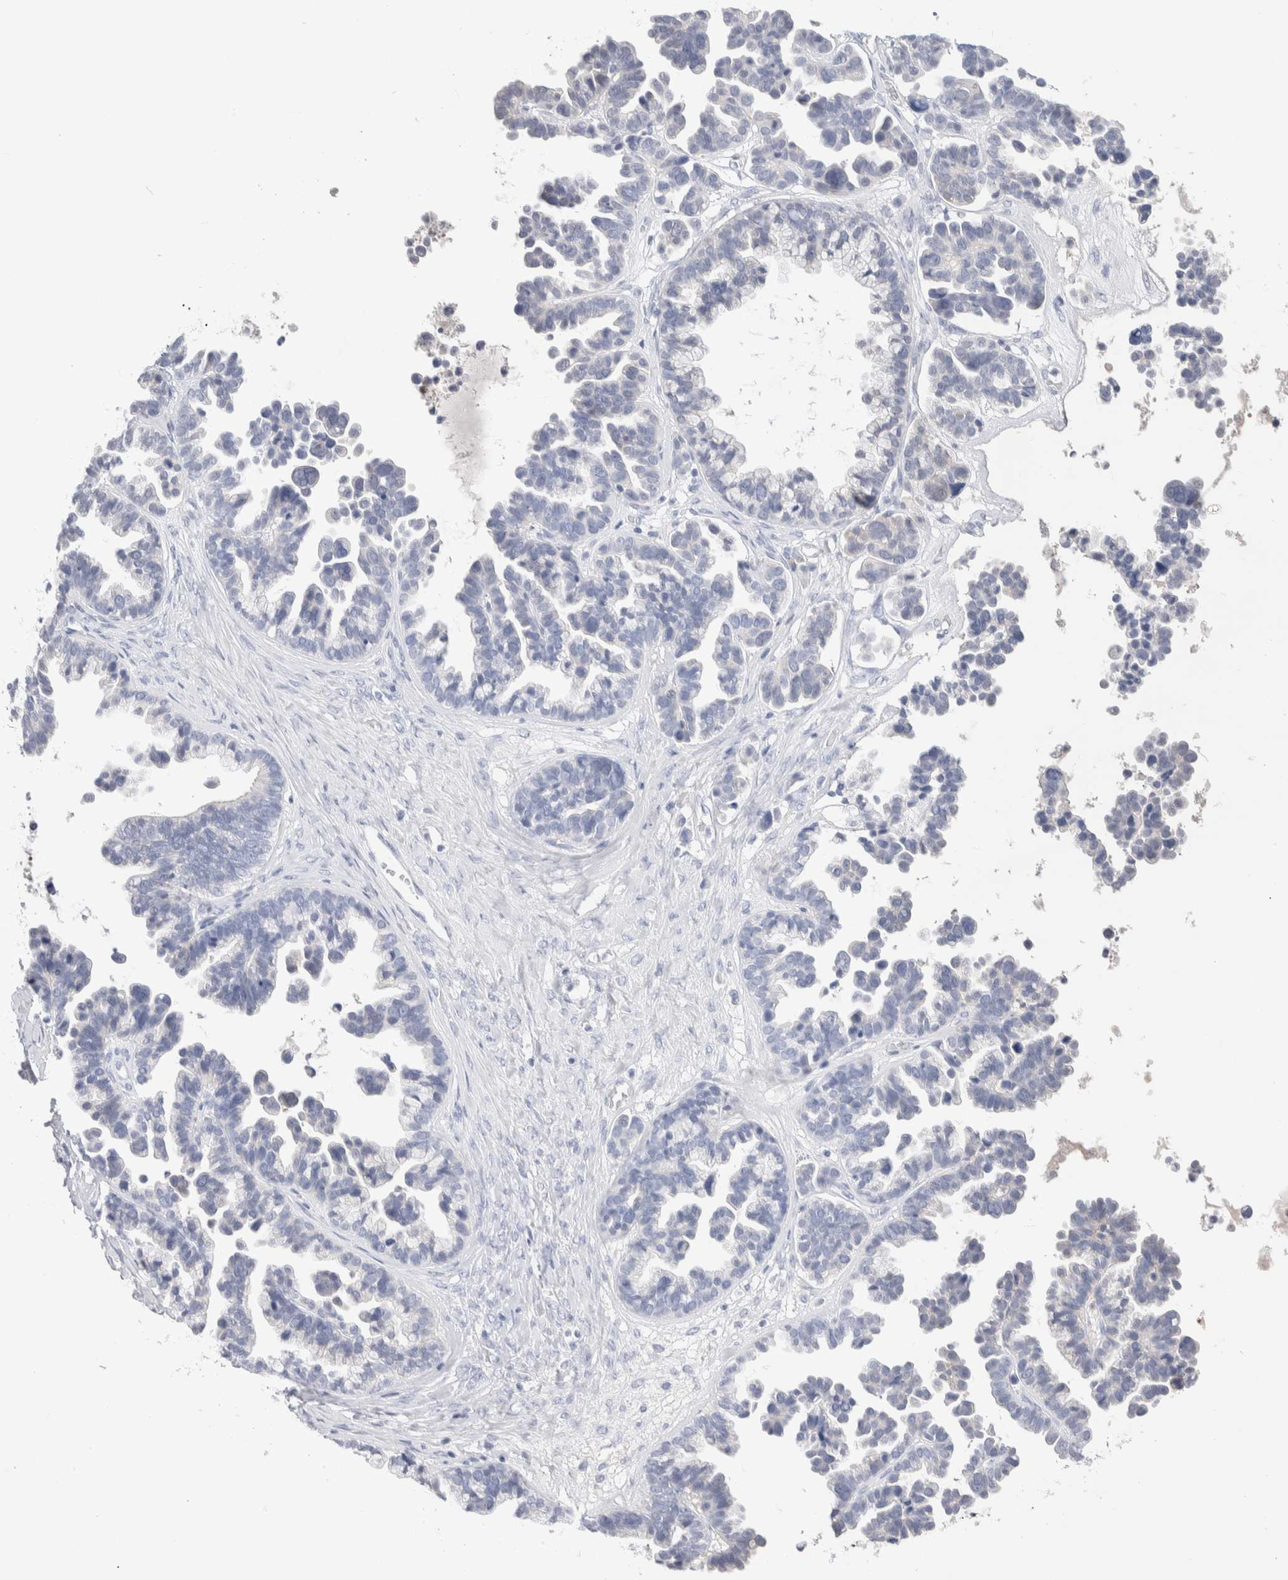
{"staining": {"intensity": "negative", "quantity": "none", "location": "none"}, "tissue": "ovarian cancer", "cell_type": "Tumor cells", "image_type": "cancer", "snomed": [{"axis": "morphology", "description": "Cystadenocarcinoma, serous, NOS"}, {"axis": "topography", "description": "Ovary"}], "caption": "Histopathology image shows no significant protein expression in tumor cells of serous cystadenocarcinoma (ovarian). (Stains: DAB immunohistochemistry (IHC) with hematoxylin counter stain, Microscopy: brightfield microscopy at high magnification).", "gene": "GDA", "patient": {"sex": "female", "age": 56}}